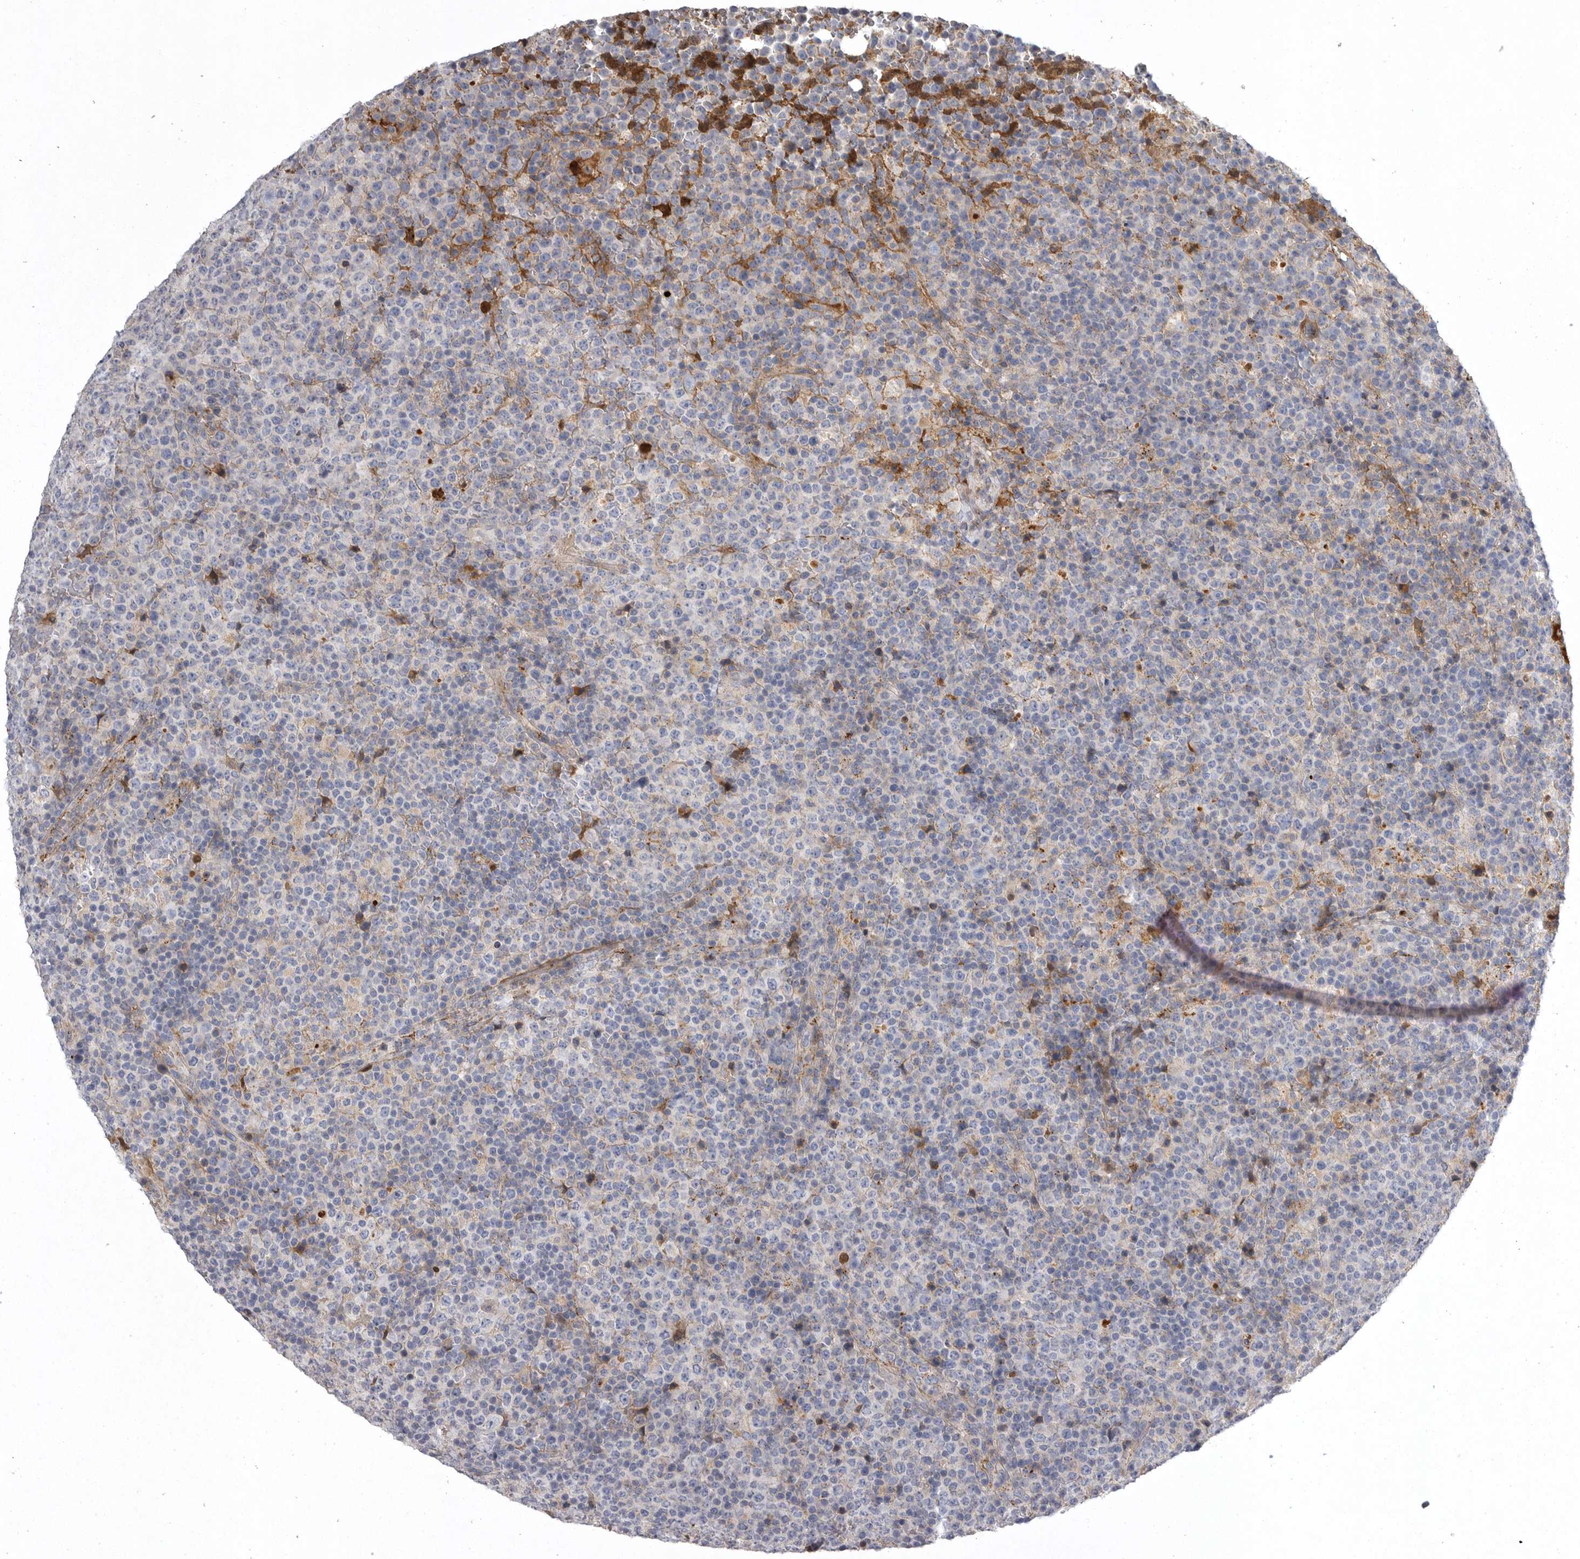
{"staining": {"intensity": "negative", "quantity": "none", "location": "none"}, "tissue": "lymphoma", "cell_type": "Tumor cells", "image_type": "cancer", "snomed": [{"axis": "morphology", "description": "Malignant lymphoma, non-Hodgkin's type, High grade"}, {"axis": "topography", "description": "Lymph node"}], "caption": "DAB (3,3'-diaminobenzidine) immunohistochemical staining of lymphoma demonstrates no significant expression in tumor cells.", "gene": "CRP", "patient": {"sex": "male", "age": 13}}